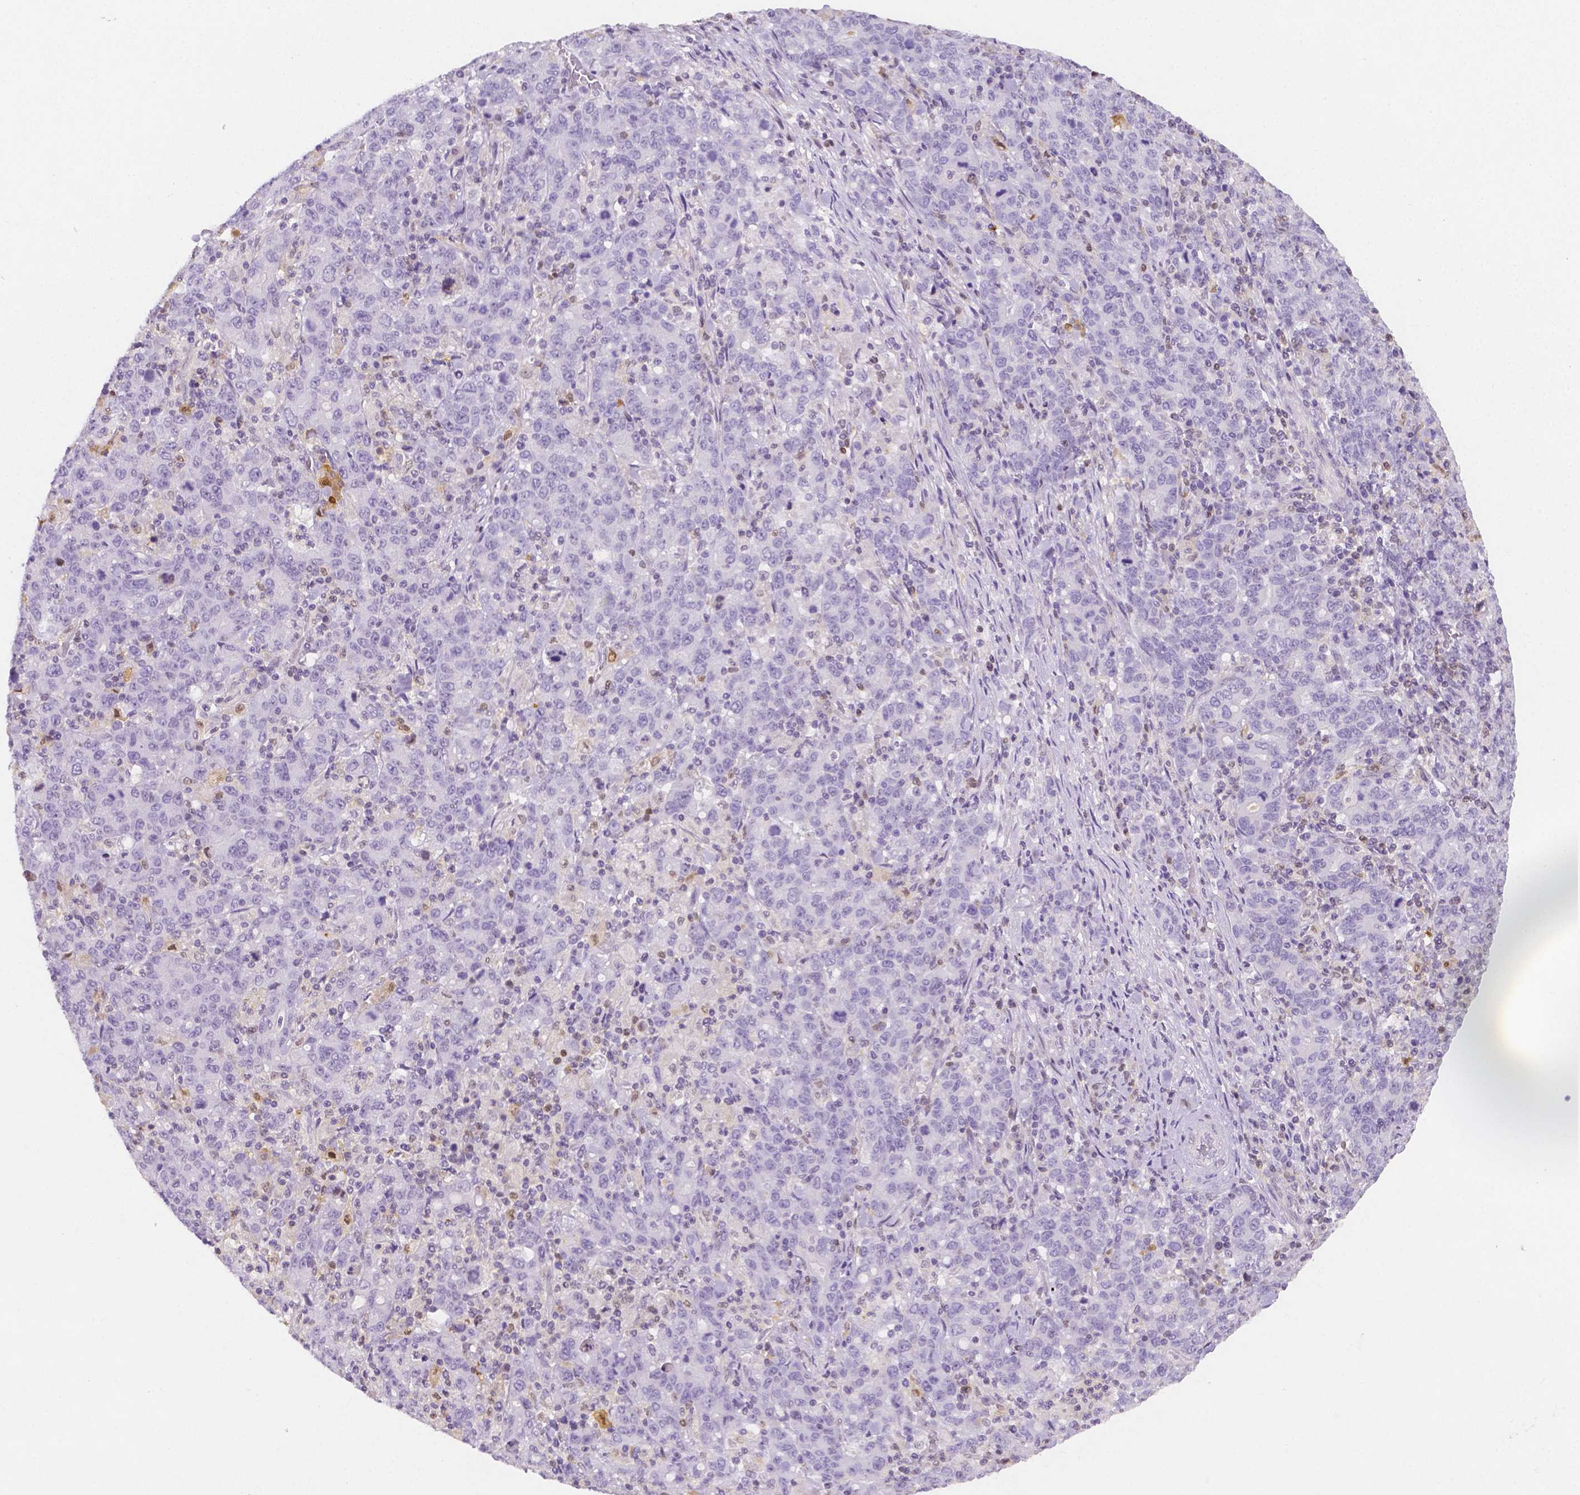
{"staining": {"intensity": "negative", "quantity": "none", "location": "none"}, "tissue": "stomach cancer", "cell_type": "Tumor cells", "image_type": "cancer", "snomed": [{"axis": "morphology", "description": "Adenocarcinoma, NOS"}, {"axis": "topography", "description": "Stomach, upper"}], "caption": "DAB immunohistochemical staining of stomach adenocarcinoma demonstrates no significant expression in tumor cells.", "gene": "SGTB", "patient": {"sex": "male", "age": 69}}